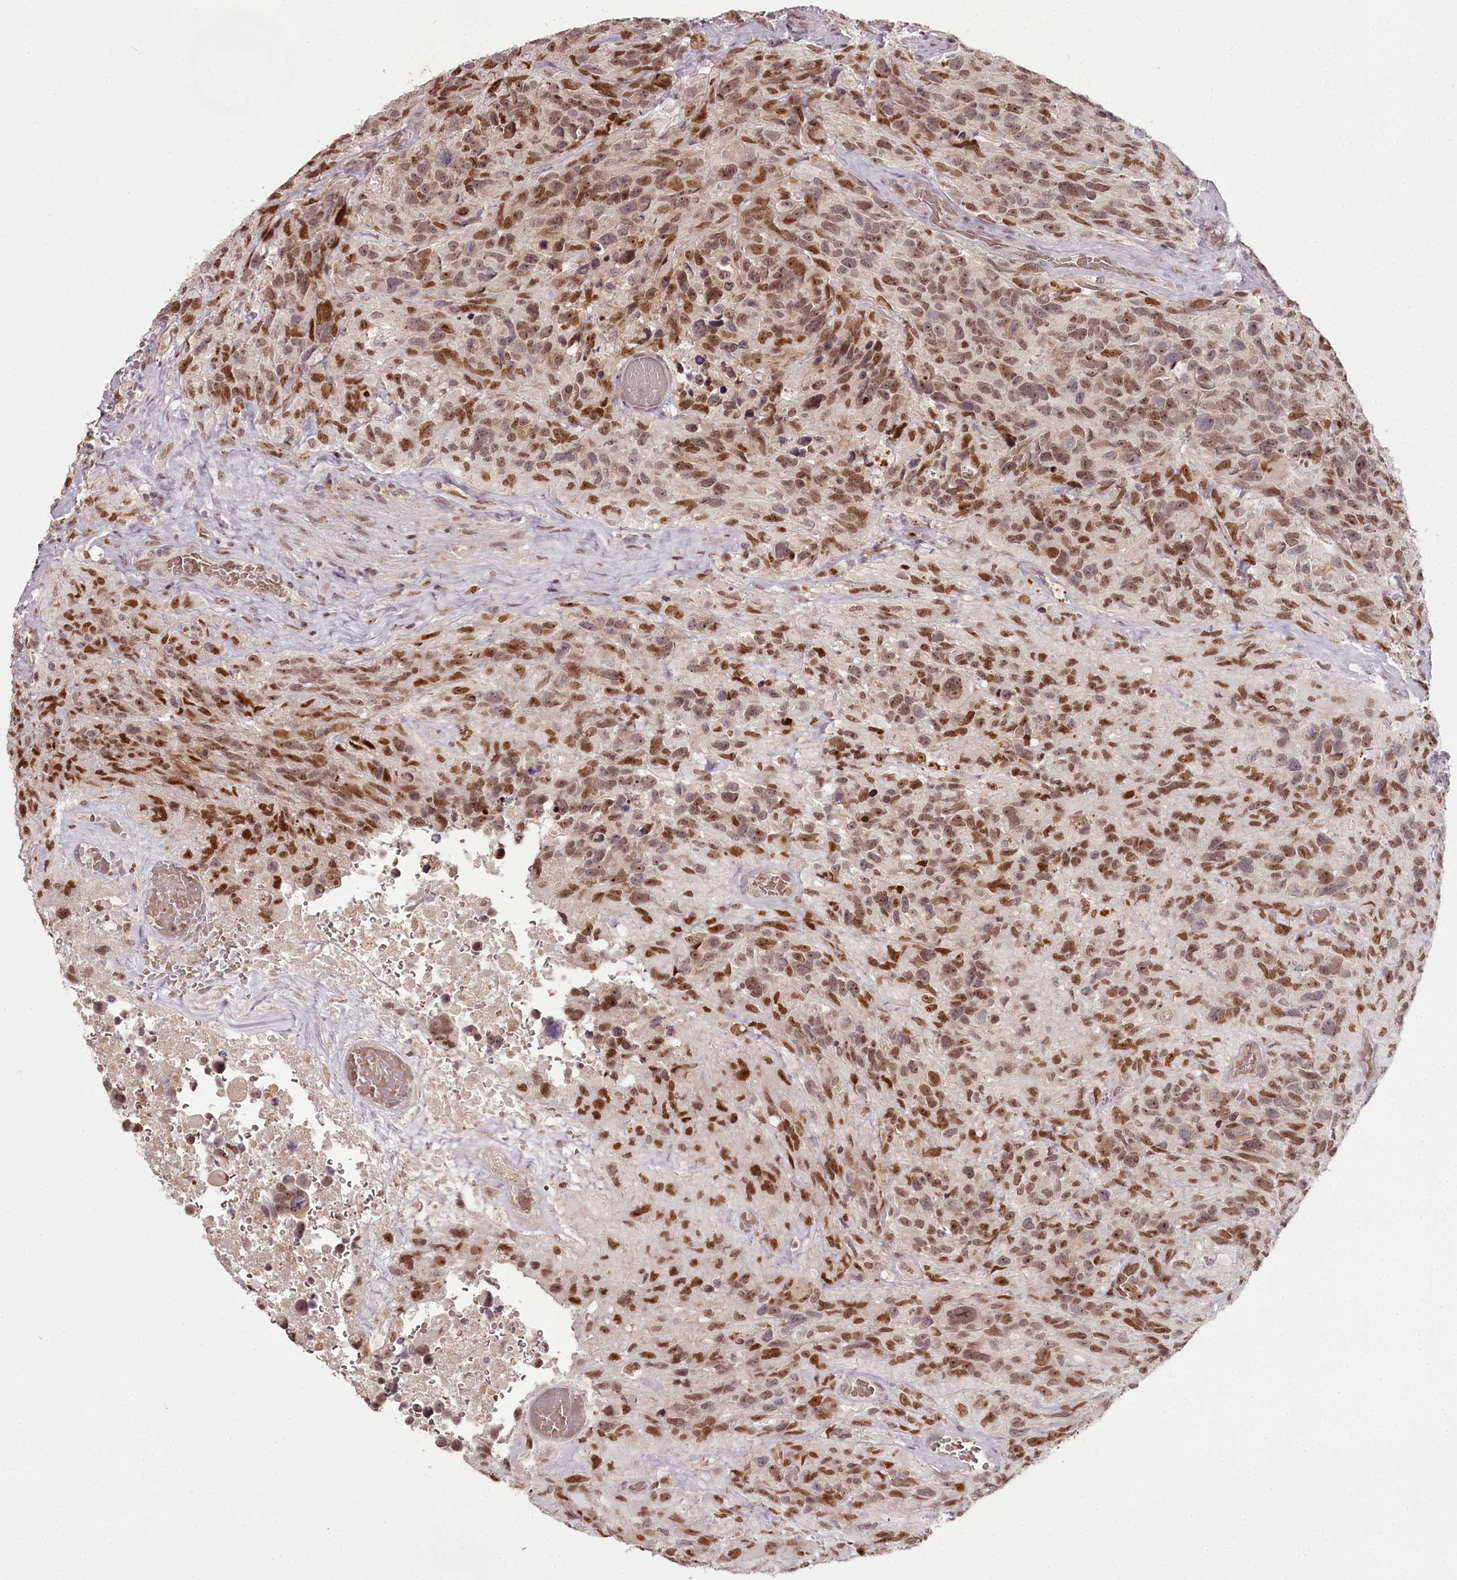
{"staining": {"intensity": "moderate", "quantity": ">75%", "location": "nuclear"}, "tissue": "glioma", "cell_type": "Tumor cells", "image_type": "cancer", "snomed": [{"axis": "morphology", "description": "Glioma, malignant, High grade"}, {"axis": "topography", "description": "Brain"}], "caption": "Protein staining by IHC displays moderate nuclear expression in about >75% of tumor cells in glioma. (IHC, brightfield microscopy, high magnification).", "gene": "THYN1", "patient": {"sex": "male", "age": 69}}